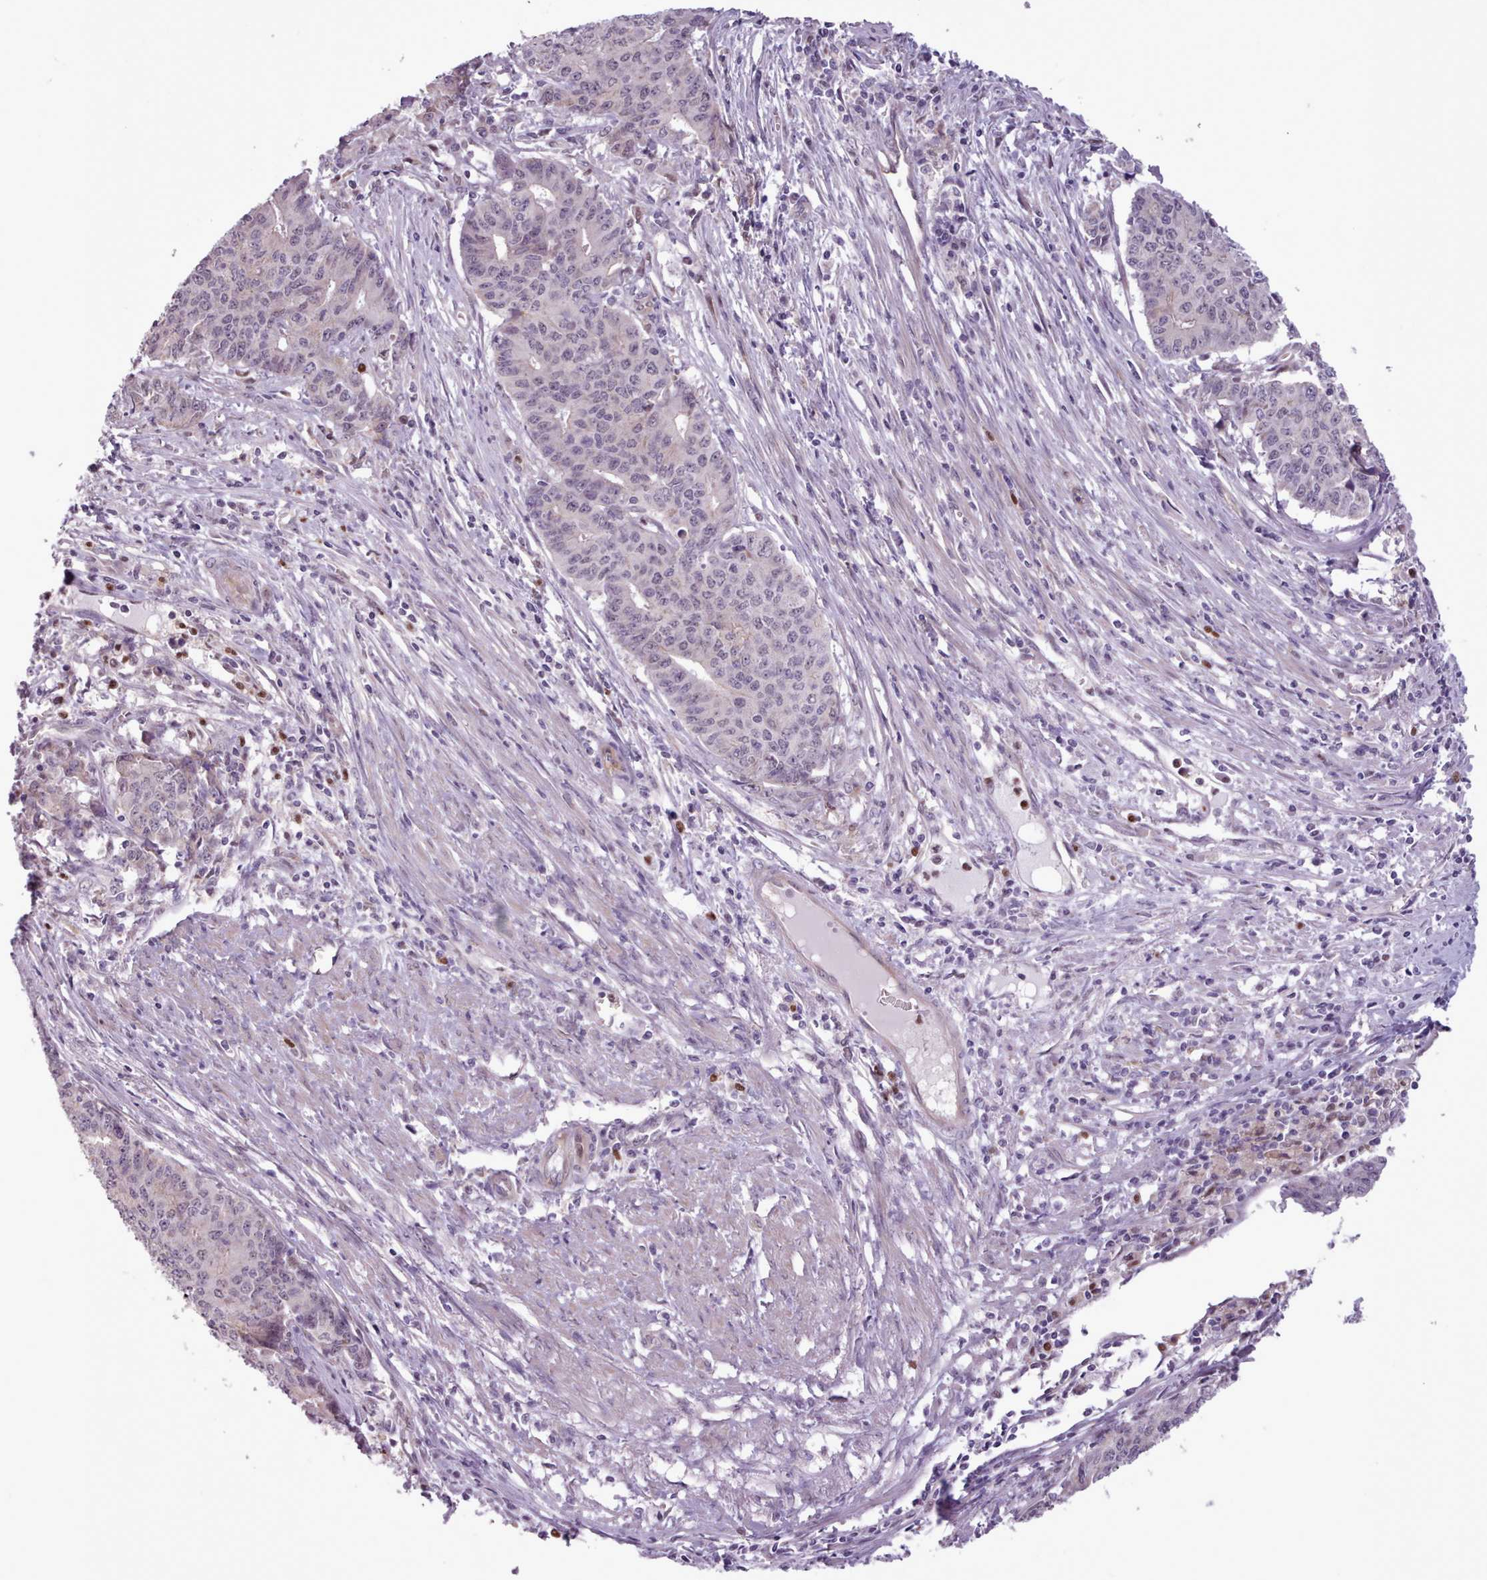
{"staining": {"intensity": "weak", "quantity": "25%-75%", "location": "cytoplasmic/membranous,nuclear"}, "tissue": "endometrial cancer", "cell_type": "Tumor cells", "image_type": "cancer", "snomed": [{"axis": "morphology", "description": "Adenocarcinoma, NOS"}, {"axis": "topography", "description": "Endometrium"}], "caption": "The immunohistochemical stain labels weak cytoplasmic/membranous and nuclear expression in tumor cells of adenocarcinoma (endometrial) tissue.", "gene": "SLURP1", "patient": {"sex": "female", "age": 59}}